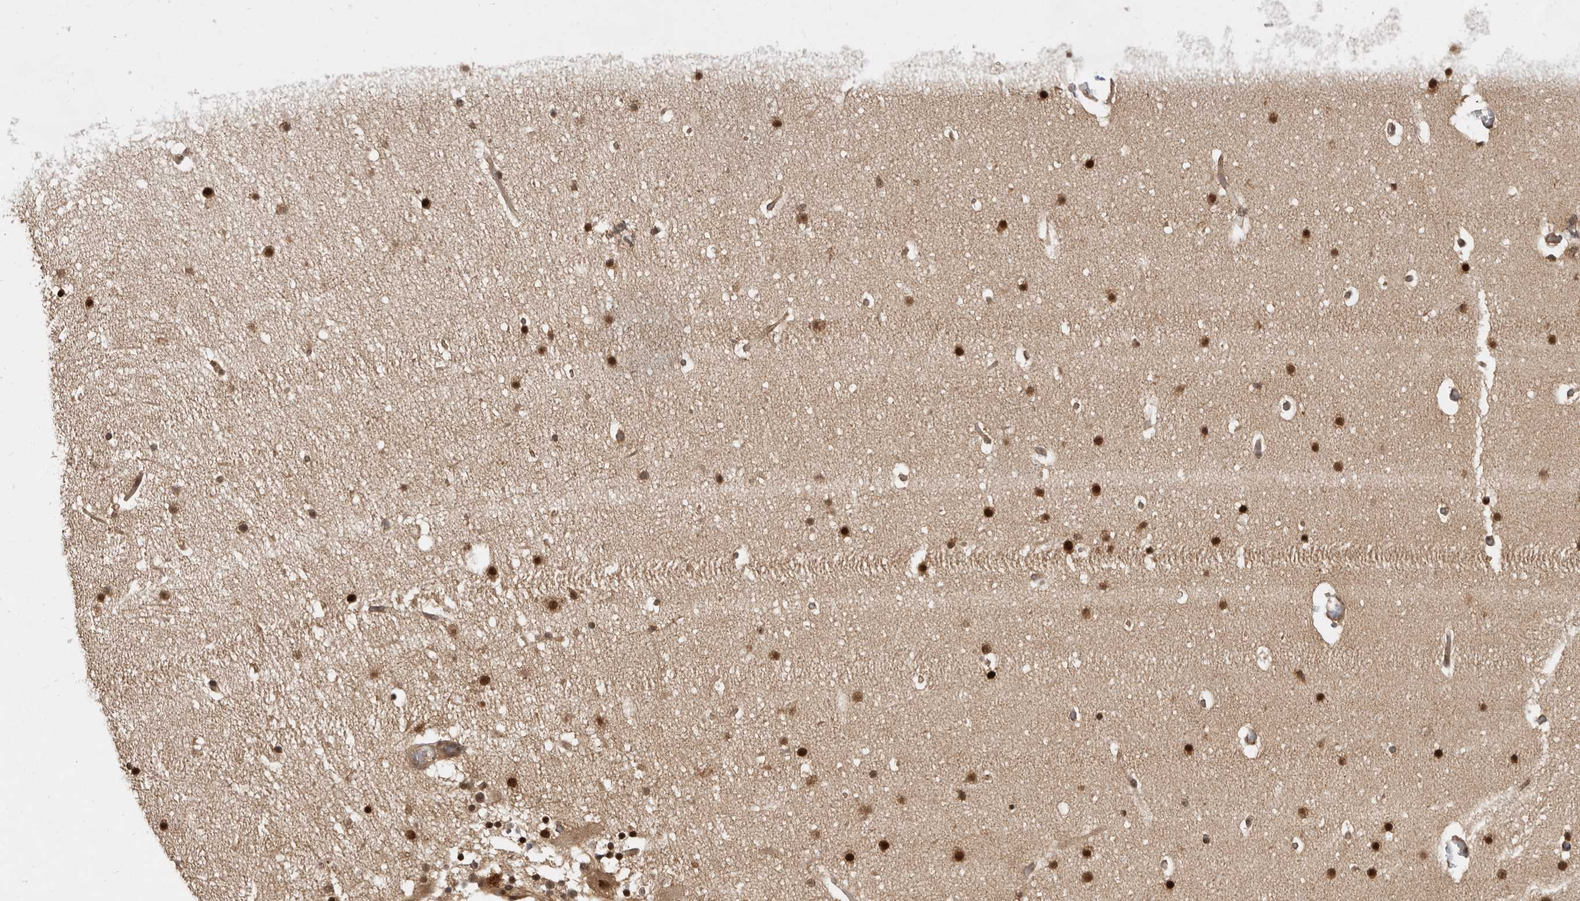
{"staining": {"intensity": "strong", "quantity": ">75%", "location": "cytoplasmic/membranous,nuclear"}, "tissue": "cerebellum", "cell_type": "Cells in granular layer", "image_type": "normal", "snomed": [{"axis": "morphology", "description": "Normal tissue, NOS"}, {"axis": "topography", "description": "Cerebellum"}], "caption": "Protein staining of benign cerebellum displays strong cytoplasmic/membranous,nuclear expression in approximately >75% of cells in granular layer.", "gene": "ADPRS", "patient": {"sex": "male", "age": 57}}